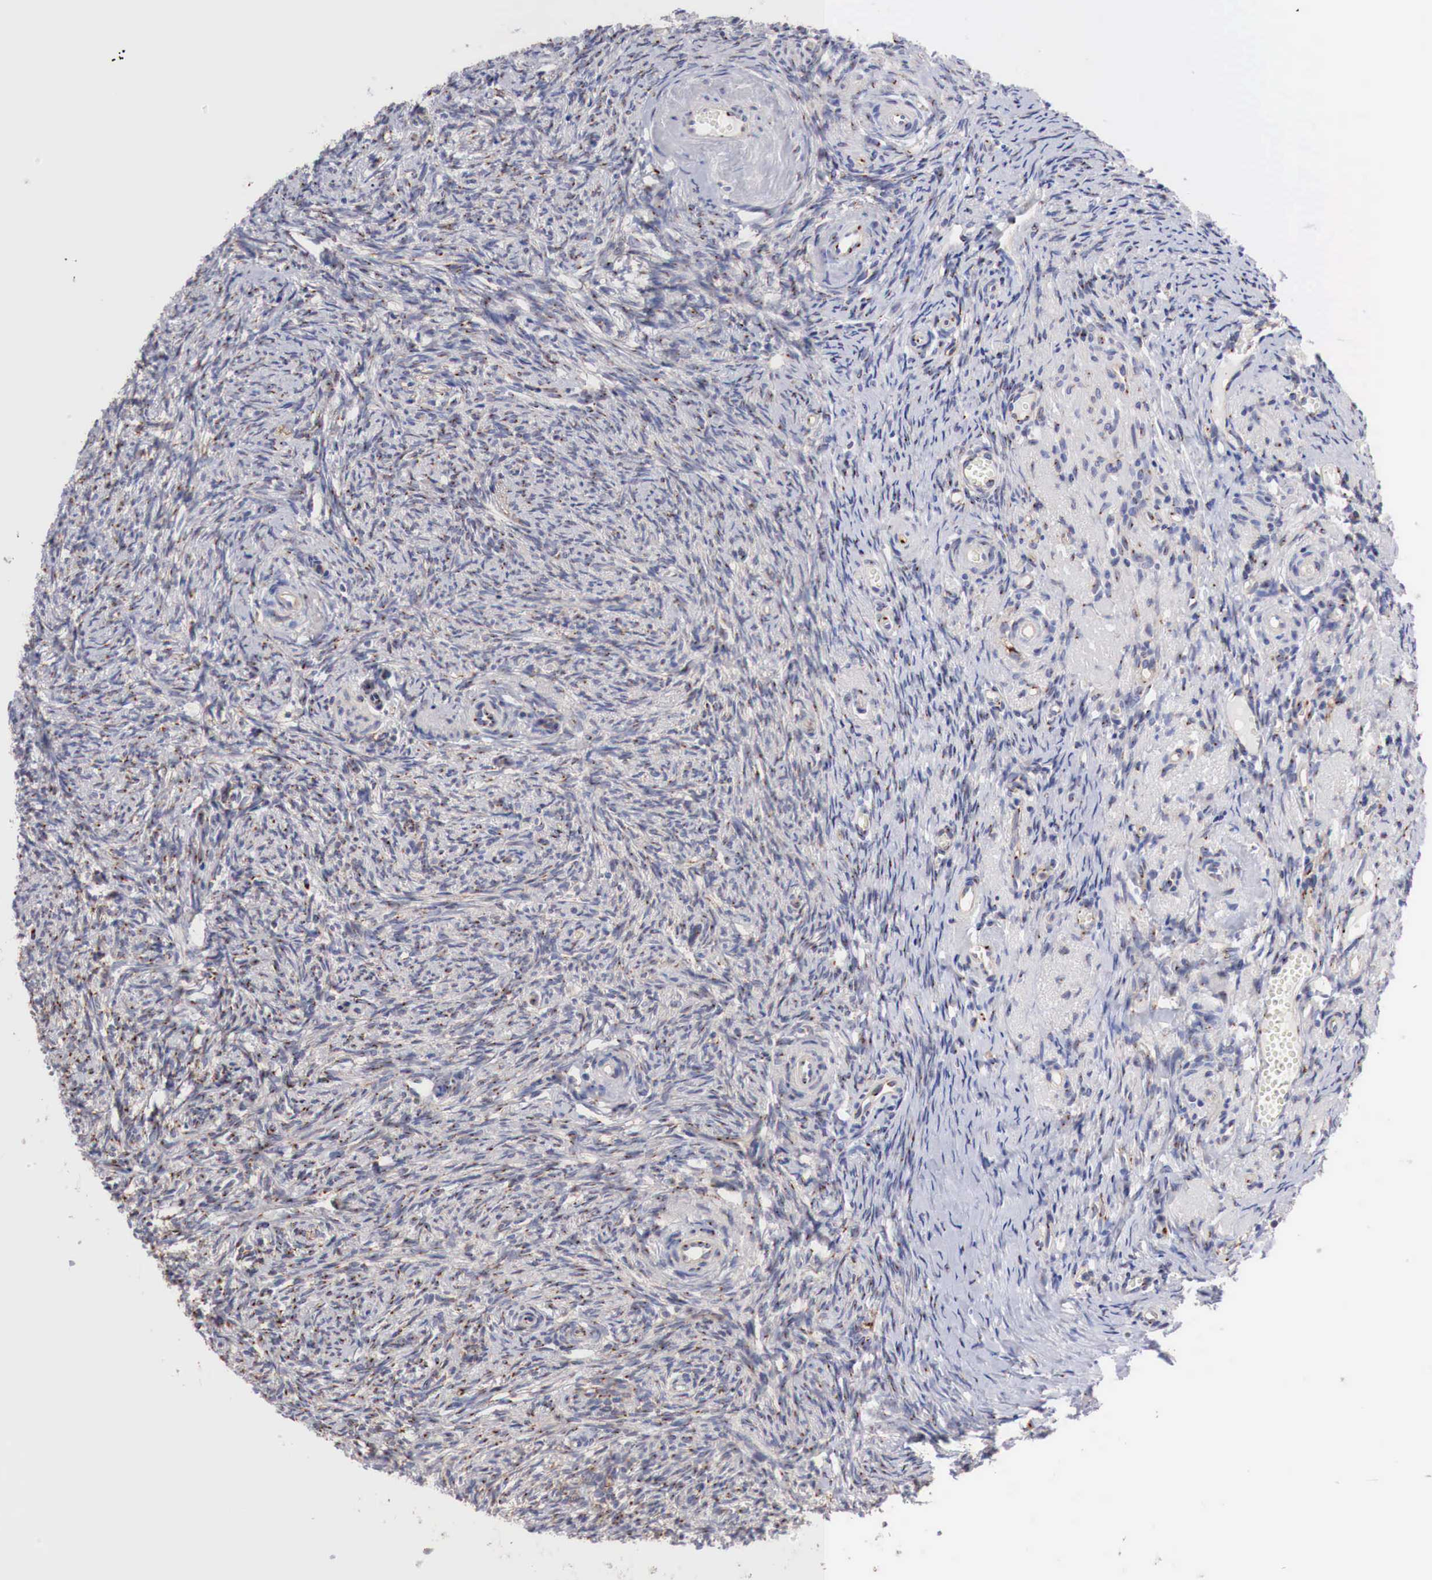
{"staining": {"intensity": "weak", "quantity": "25%-75%", "location": "cytoplasmic/membranous"}, "tissue": "ovary", "cell_type": "Ovarian stroma cells", "image_type": "normal", "snomed": [{"axis": "morphology", "description": "Normal tissue, NOS"}, {"axis": "topography", "description": "Ovary"}], "caption": "Ovarian stroma cells demonstrate low levels of weak cytoplasmic/membranous staining in approximately 25%-75% of cells in normal human ovary.", "gene": "SYAP1", "patient": {"sex": "female", "age": 63}}